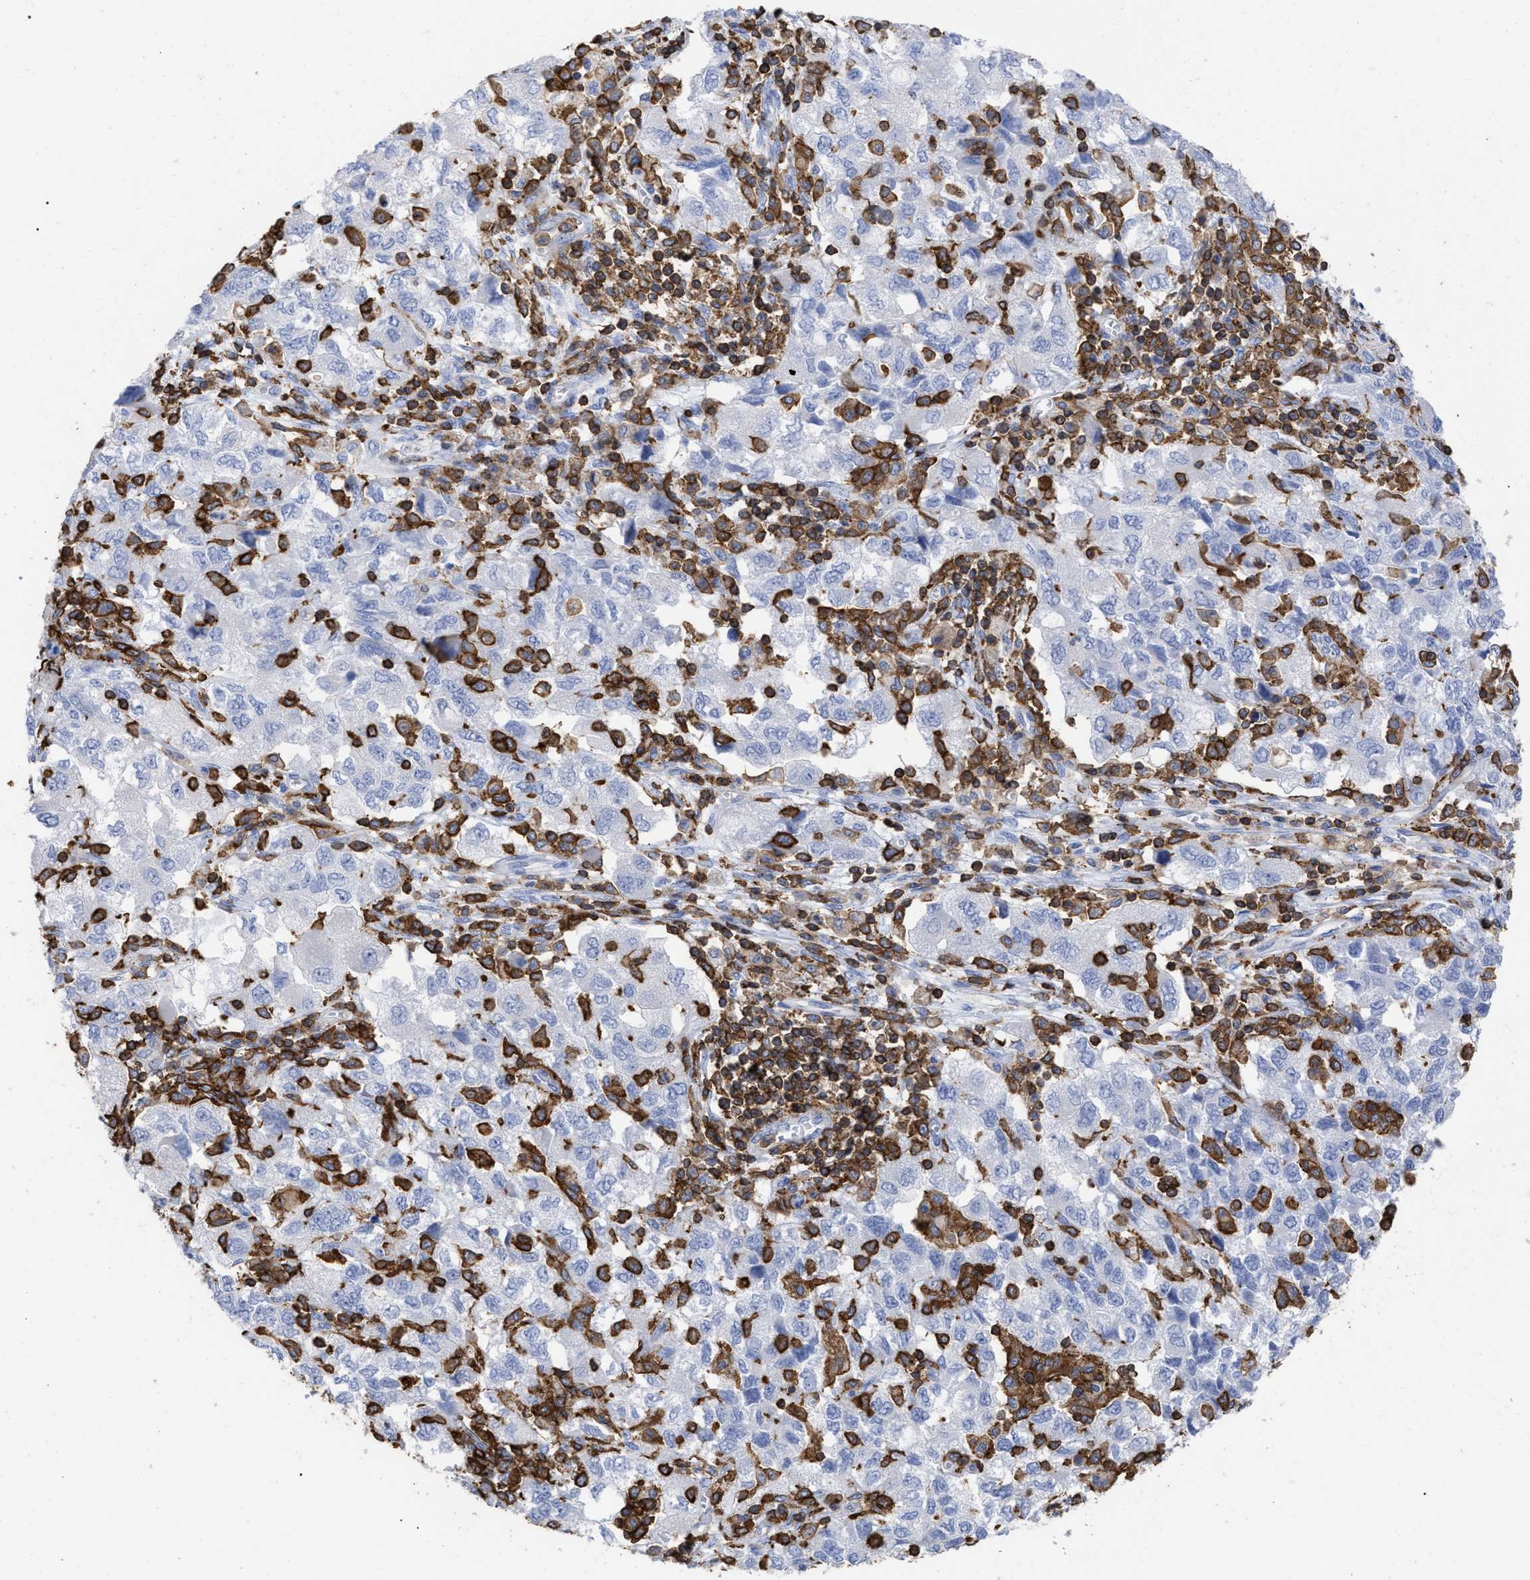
{"staining": {"intensity": "negative", "quantity": "none", "location": "none"}, "tissue": "ovarian cancer", "cell_type": "Tumor cells", "image_type": "cancer", "snomed": [{"axis": "morphology", "description": "Carcinoma, NOS"}, {"axis": "morphology", "description": "Cystadenocarcinoma, serous, NOS"}, {"axis": "topography", "description": "Ovary"}], "caption": "An image of human ovarian cancer is negative for staining in tumor cells. (DAB (3,3'-diaminobenzidine) immunohistochemistry visualized using brightfield microscopy, high magnification).", "gene": "HCLS1", "patient": {"sex": "female", "age": 69}}